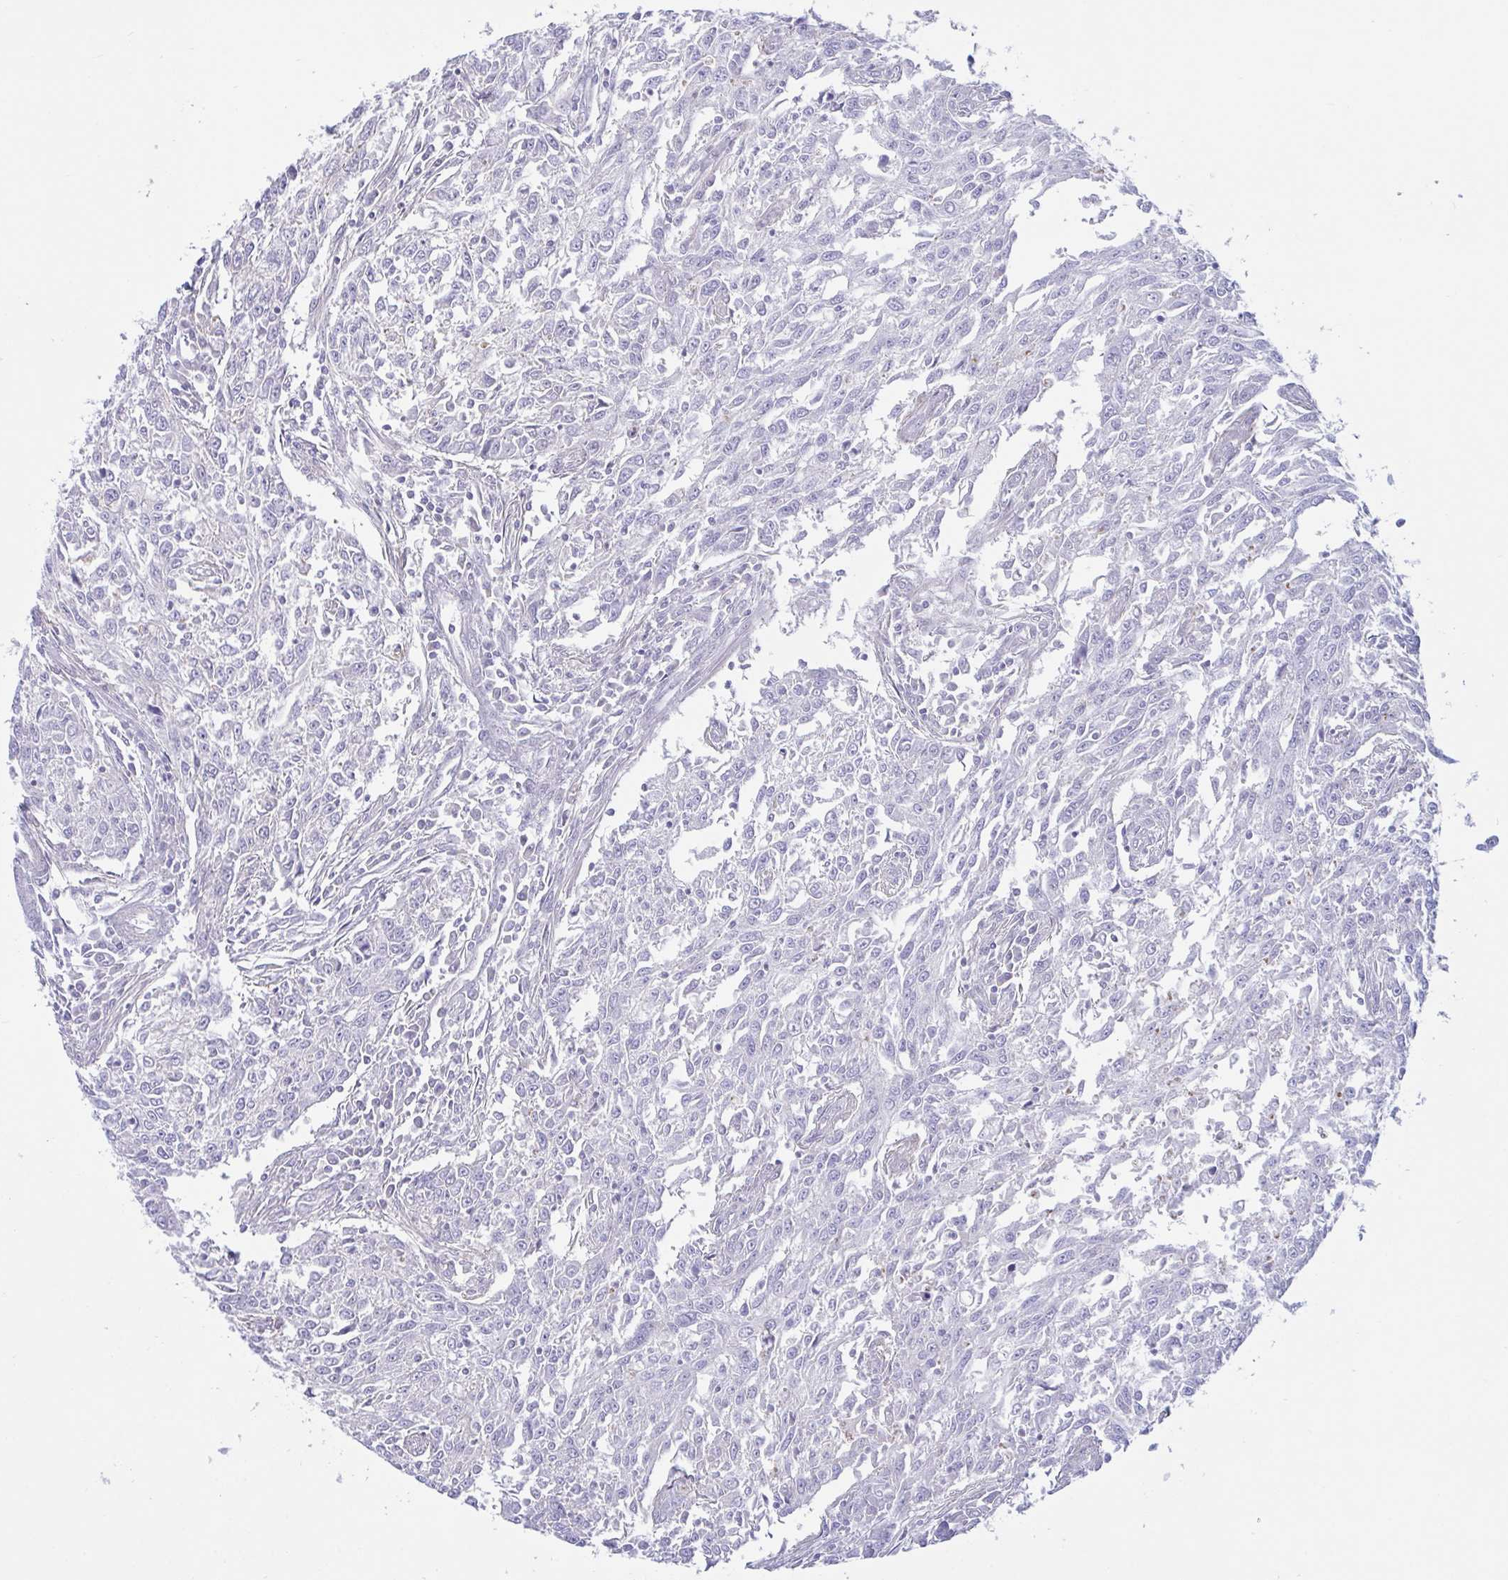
{"staining": {"intensity": "negative", "quantity": "none", "location": "none"}, "tissue": "breast cancer", "cell_type": "Tumor cells", "image_type": "cancer", "snomed": [{"axis": "morphology", "description": "Duct carcinoma"}, {"axis": "topography", "description": "Breast"}], "caption": "Invasive ductal carcinoma (breast) was stained to show a protein in brown. There is no significant expression in tumor cells.", "gene": "OXLD1", "patient": {"sex": "female", "age": 50}}